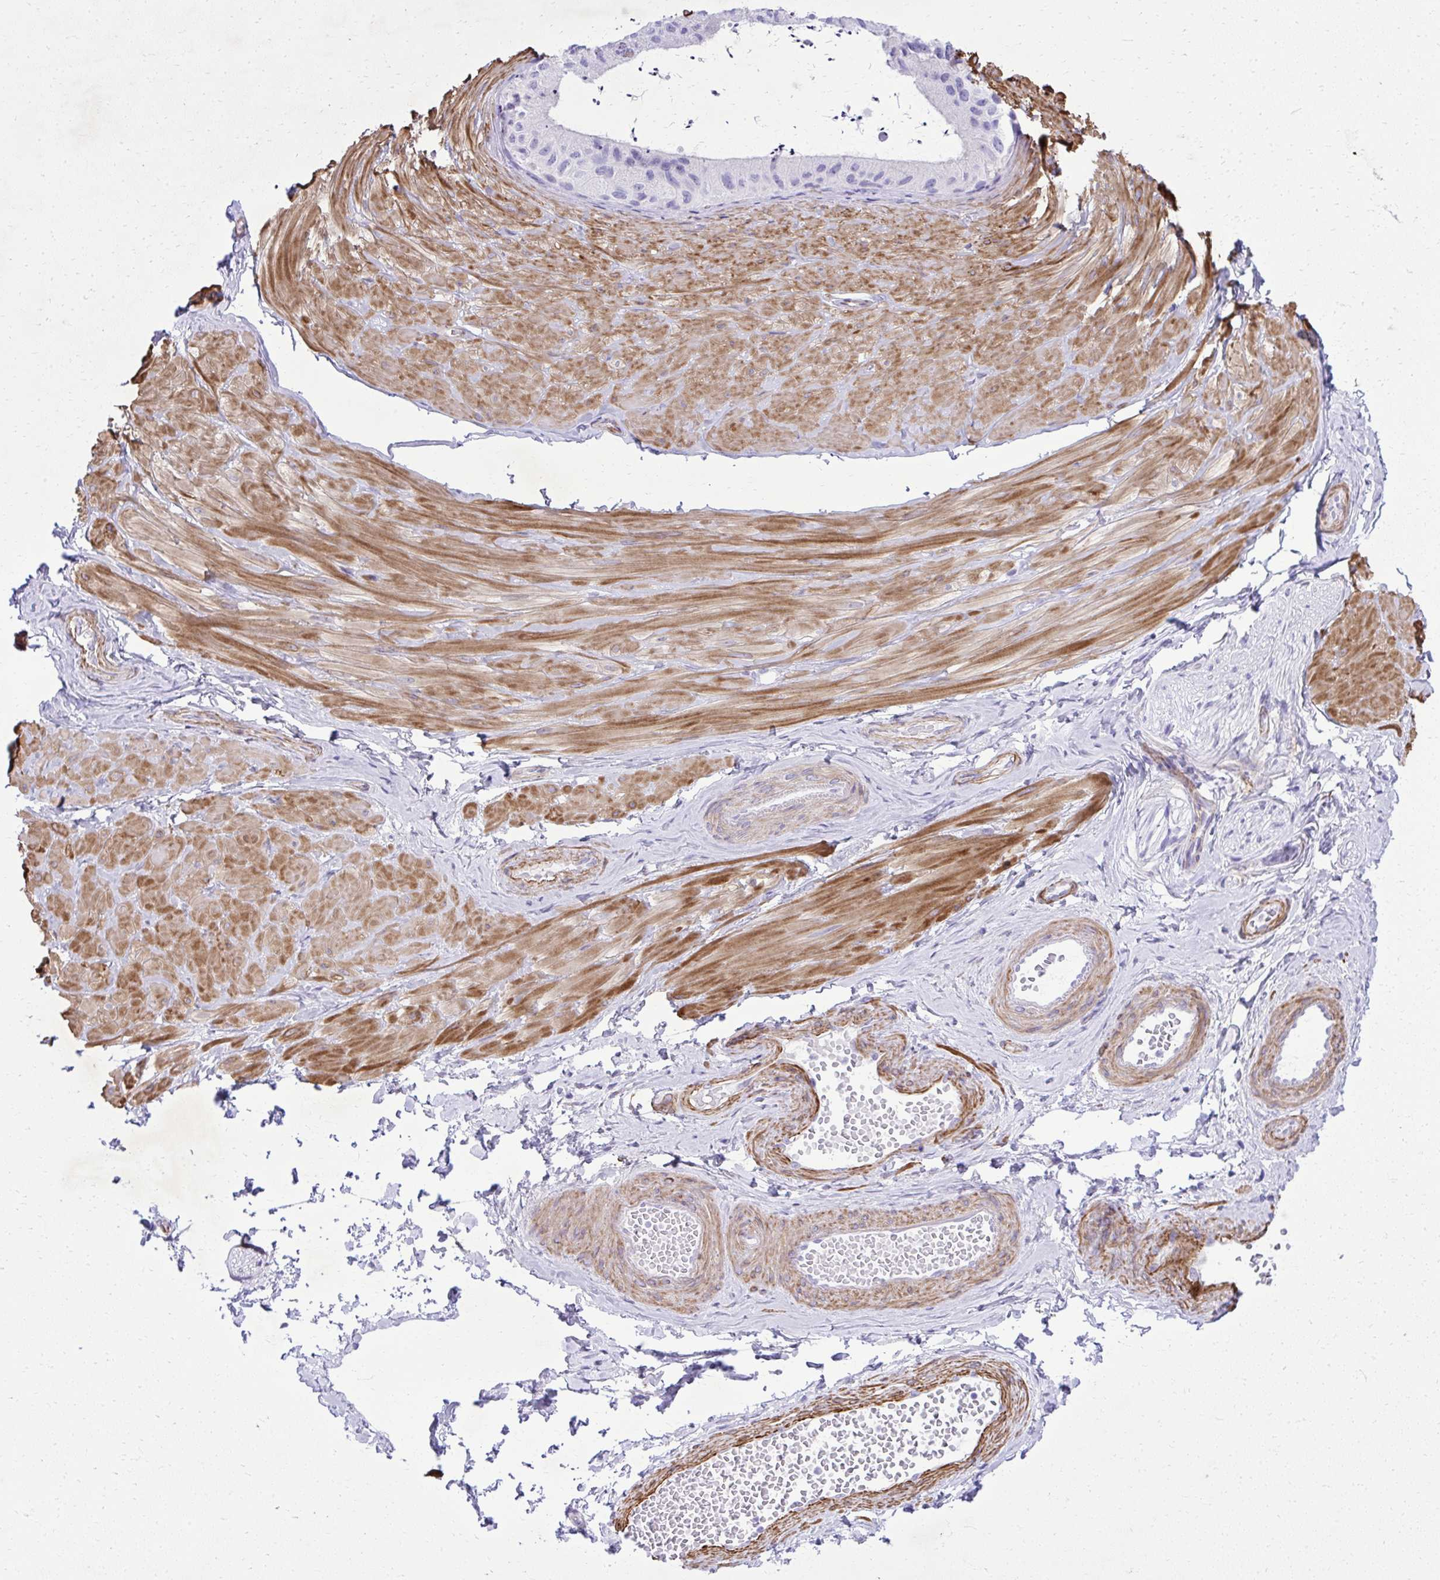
{"staining": {"intensity": "negative", "quantity": "none", "location": "none"}, "tissue": "adipose tissue", "cell_type": "Adipocytes", "image_type": "normal", "snomed": [{"axis": "morphology", "description": "Normal tissue, NOS"}, {"axis": "topography", "description": "Epididymis"}, {"axis": "topography", "description": "Peripheral nerve tissue"}], "caption": "The histopathology image exhibits no staining of adipocytes in benign adipose tissue.", "gene": "PITPNM3", "patient": {"sex": "male", "age": 32}}